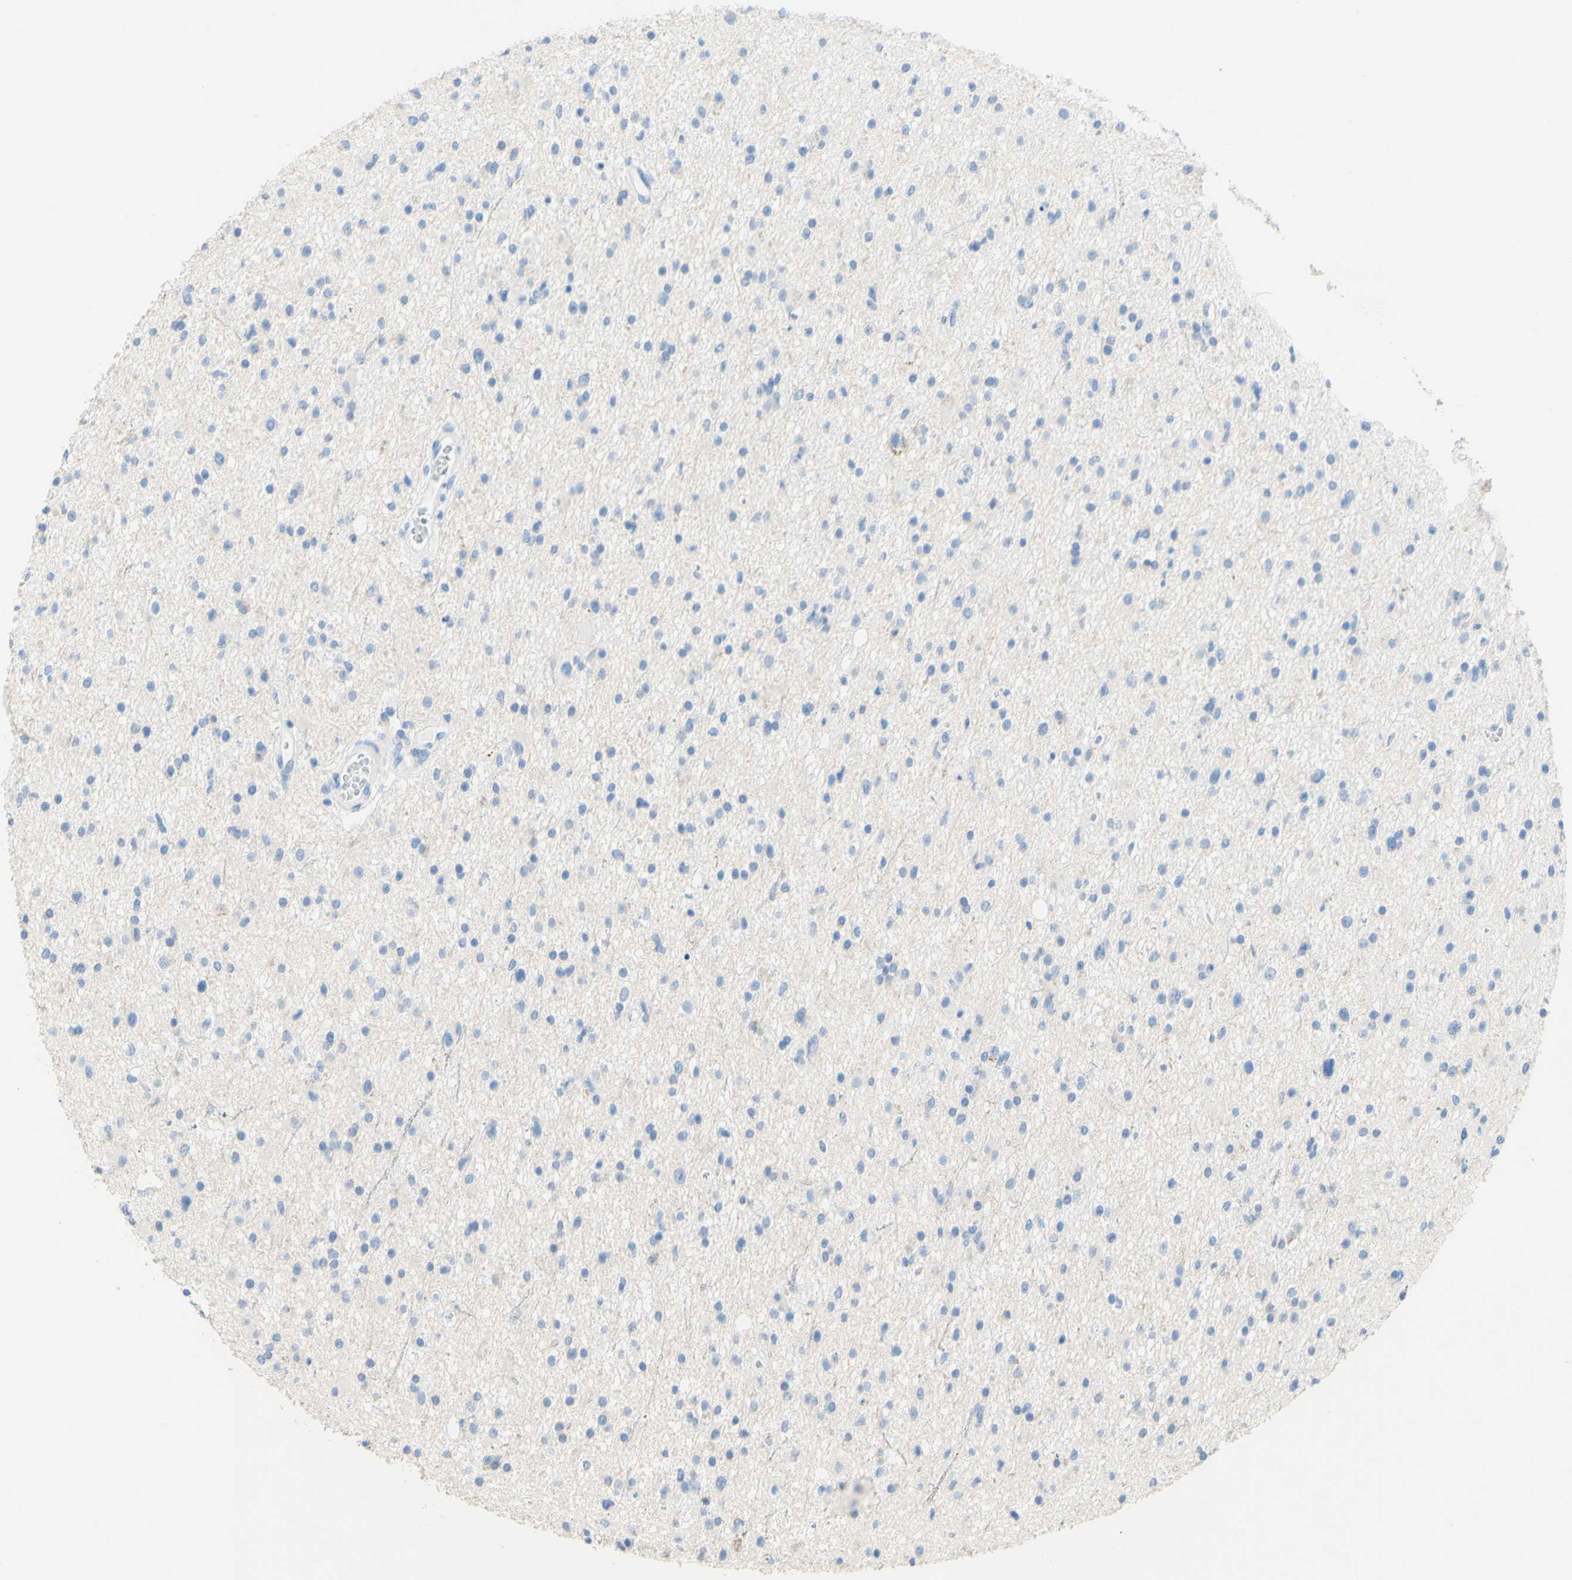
{"staining": {"intensity": "negative", "quantity": "none", "location": "none"}, "tissue": "glioma", "cell_type": "Tumor cells", "image_type": "cancer", "snomed": [{"axis": "morphology", "description": "Glioma, malignant, High grade"}, {"axis": "topography", "description": "Brain"}], "caption": "Tumor cells are negative for brown protein staining in high-grade glioma (malignant).", "gene": "DSC2", "patient": {"sex": "male", "age": 33}}